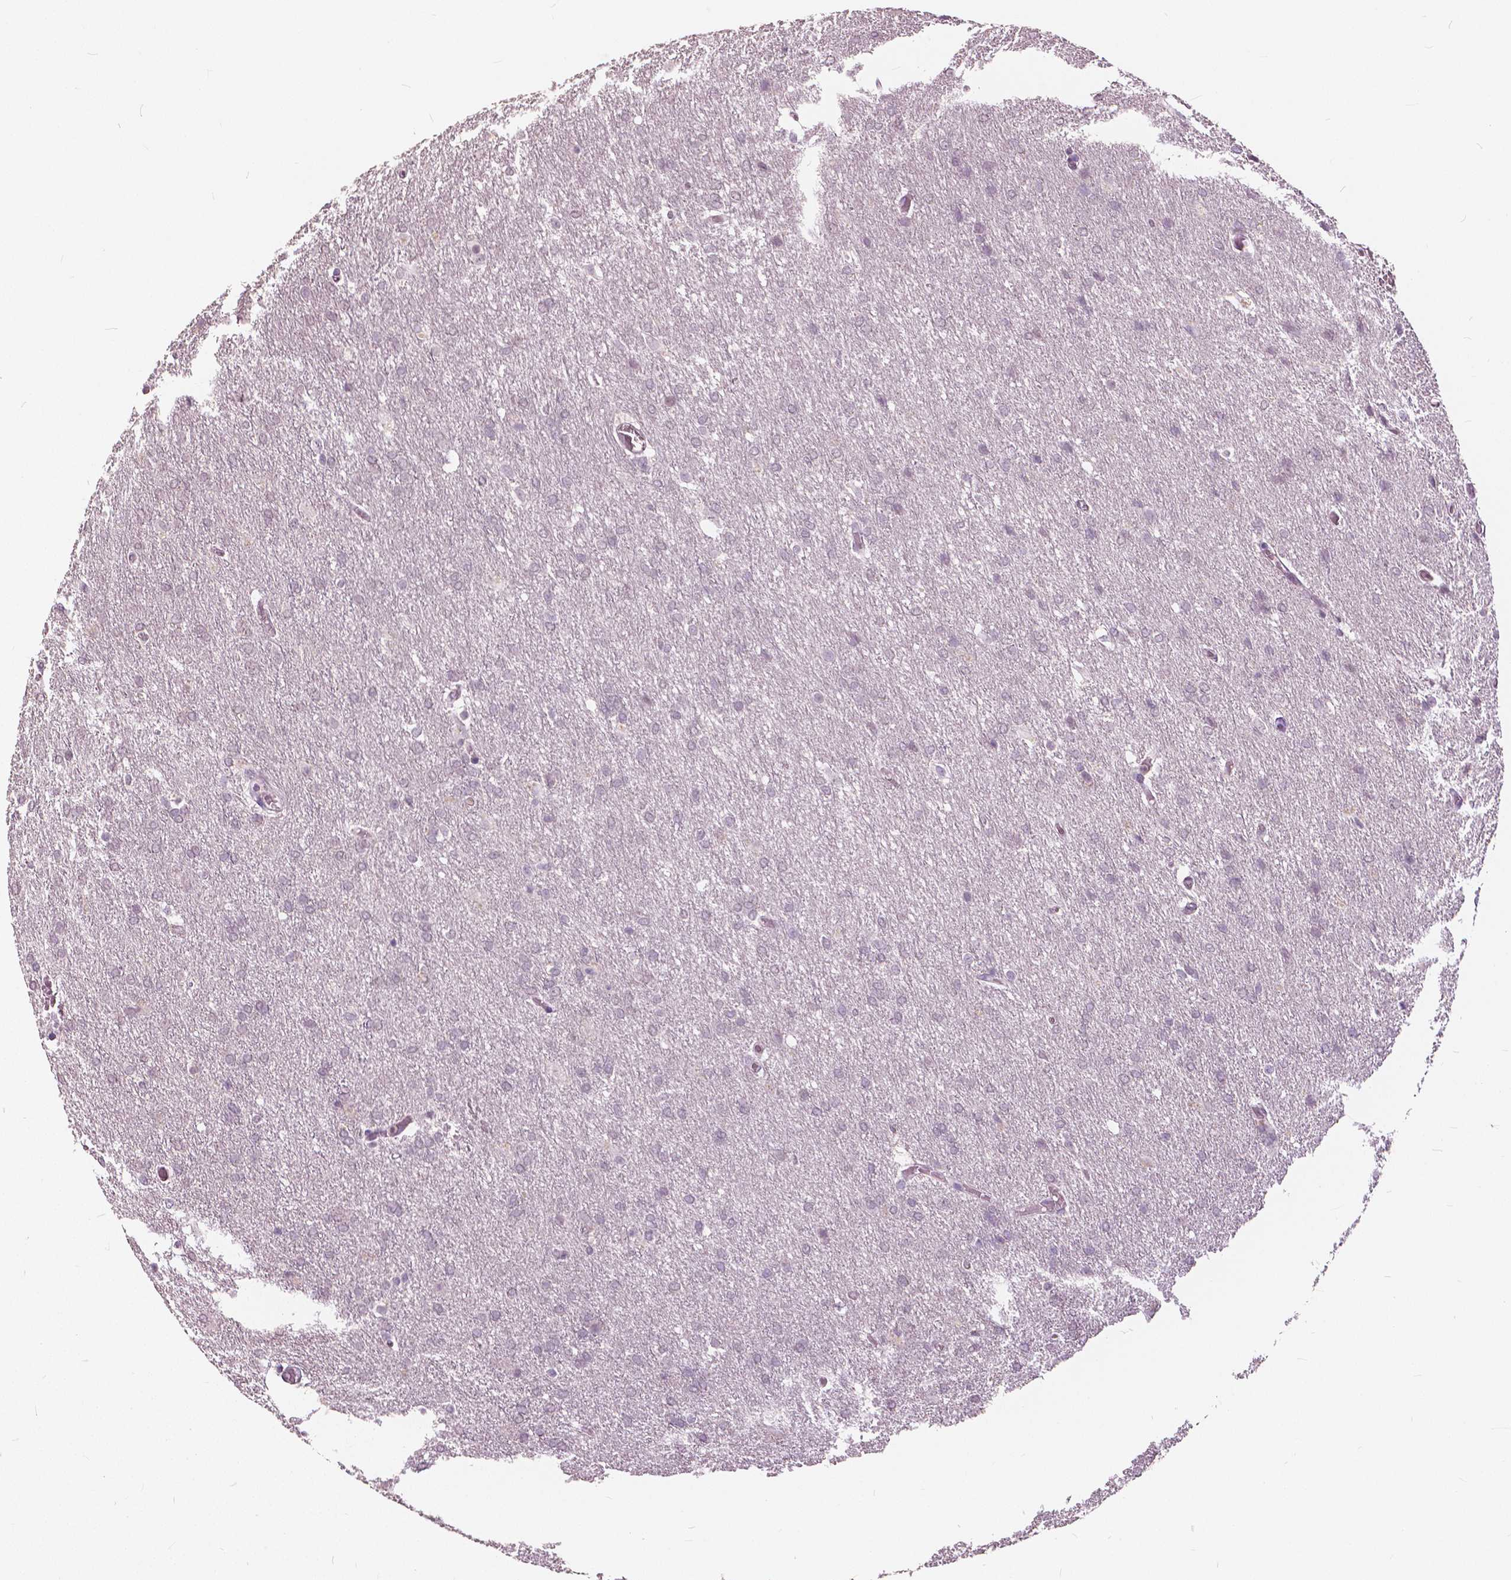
{"staining": {"intensity": "negative", "quantity": "none", "location": "none"}, "tissue": "glioma", "cell_type": "Tumor cells", "image_type": "cancer", "snomed": [{"axis": "morphology", "description": "Glioma, malignant, High grade"}, {"axis": "topography", "description": "Brain"}], "caption": "Human malignant glioma (high-grade) stained for a protein using immunohistochemistry (IHC) exhibits no positivity in tumor cells.", "gene": "NANOG", "patient": {"sex": "male", "age": 68}}